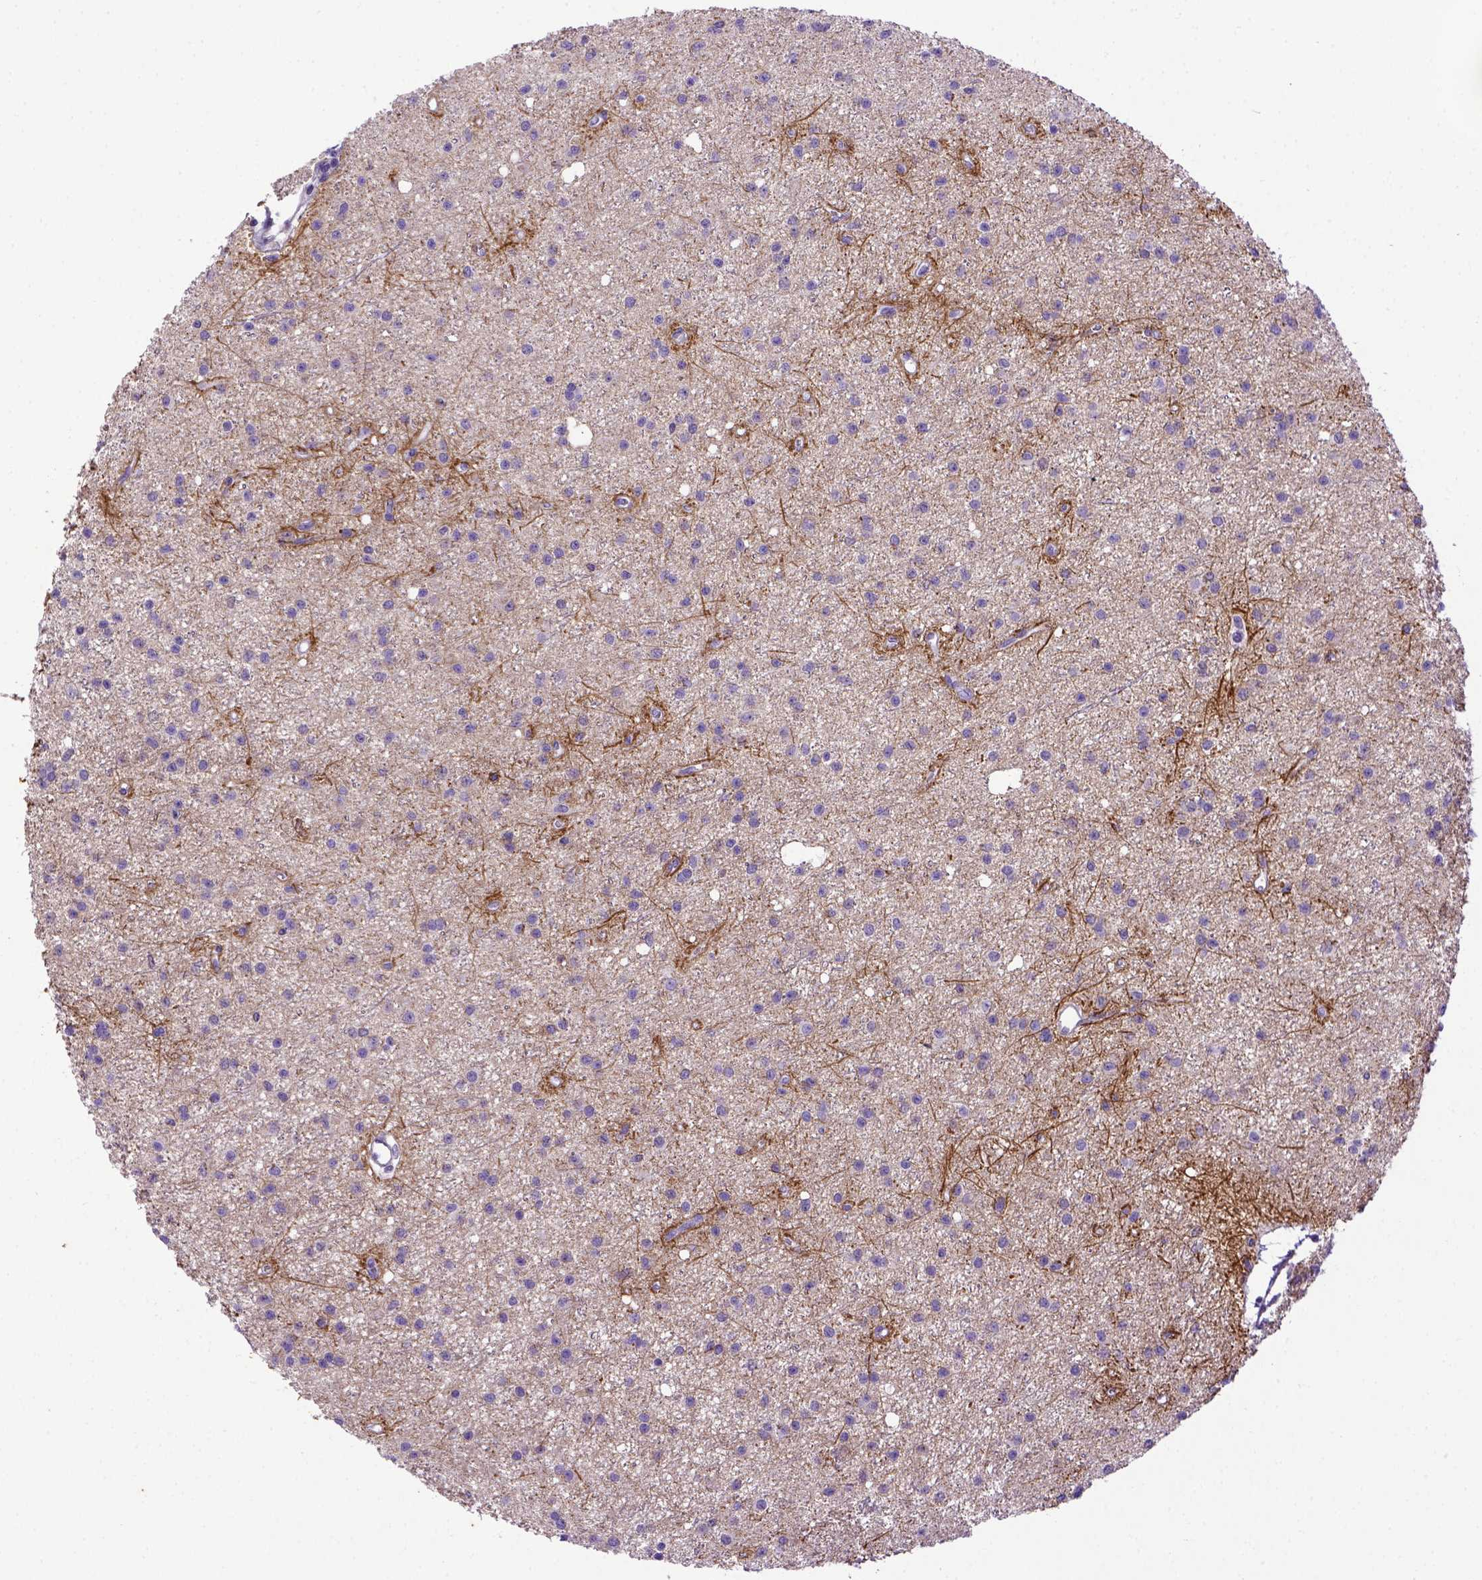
{"staining": {"intensity": "negative", "quantity": "none", "location": "none"}, "tissue": "glioma", "cell_type": "Tumor cells", "image_type": "cancer", "snomed": [{"axis": "morphology", "description": "Glioma, malignant, Low grade"}, {"axis": "topography", "description": "Brain"}], "caption": "Immunohistochemistry histopathology image of human glioma stained for a protein (brown), which reveals no staining in tumor cells.", "gene": "ADAM12", "patient": {"sex": "male", "age": 27}}